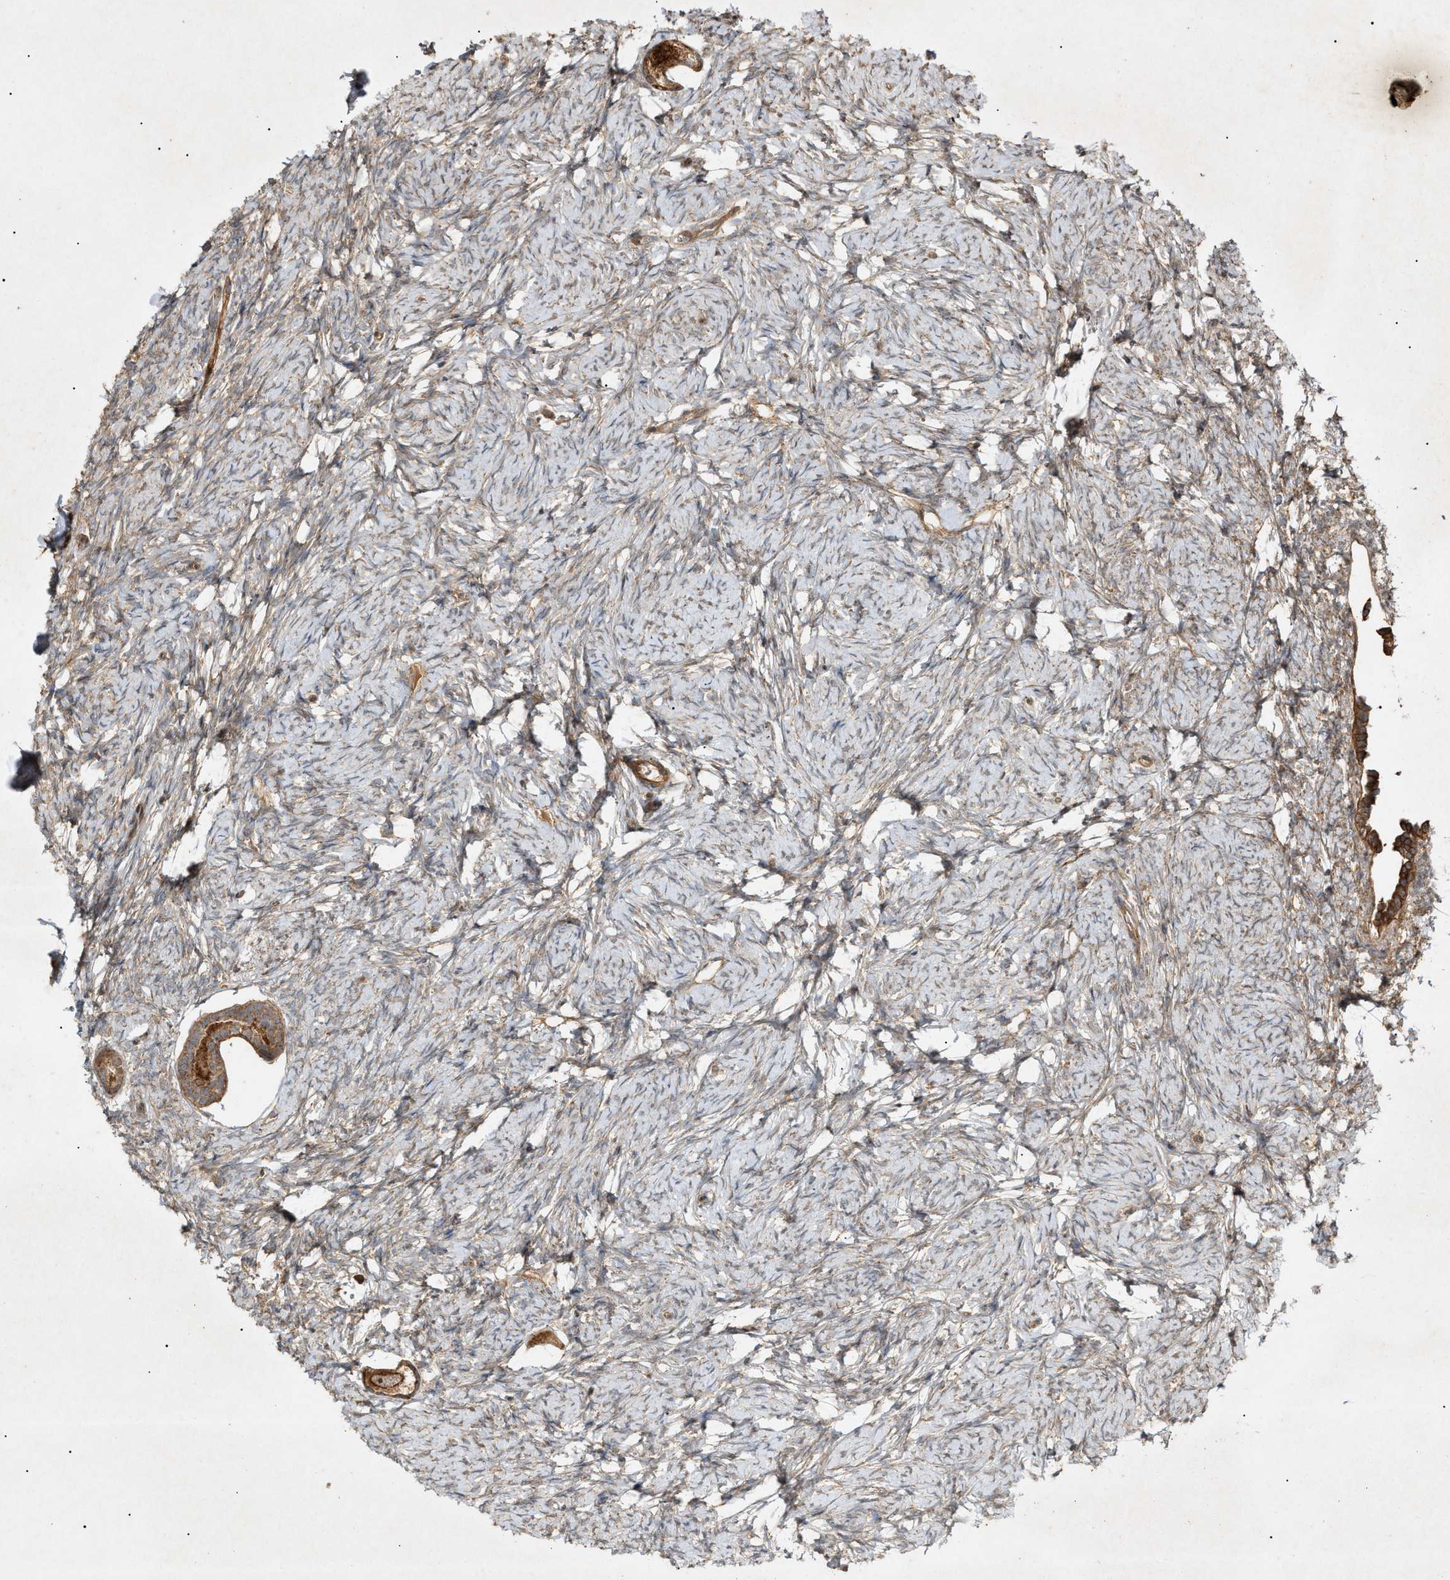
{"staining": {"intensity": "strong", "quantity": ">75%", "location": "cytoplasmic/membranous"}, "tissue": "ovary", "cell_type": "Follicle cells", "image_type": "normal", "snomed": [{"axis": "morphology", "description": "Normal tissue, NOS"}, {"axis": "topography", "description": "Ovary"}], "caption": "The micrograph demonstrates staining of normal ovary, revealing strong cytoplasmic/membranous protein staining (brown color) within follicle cells.", "gene": "MTCH1", "patient": {"sex": "female", "age": 33}}